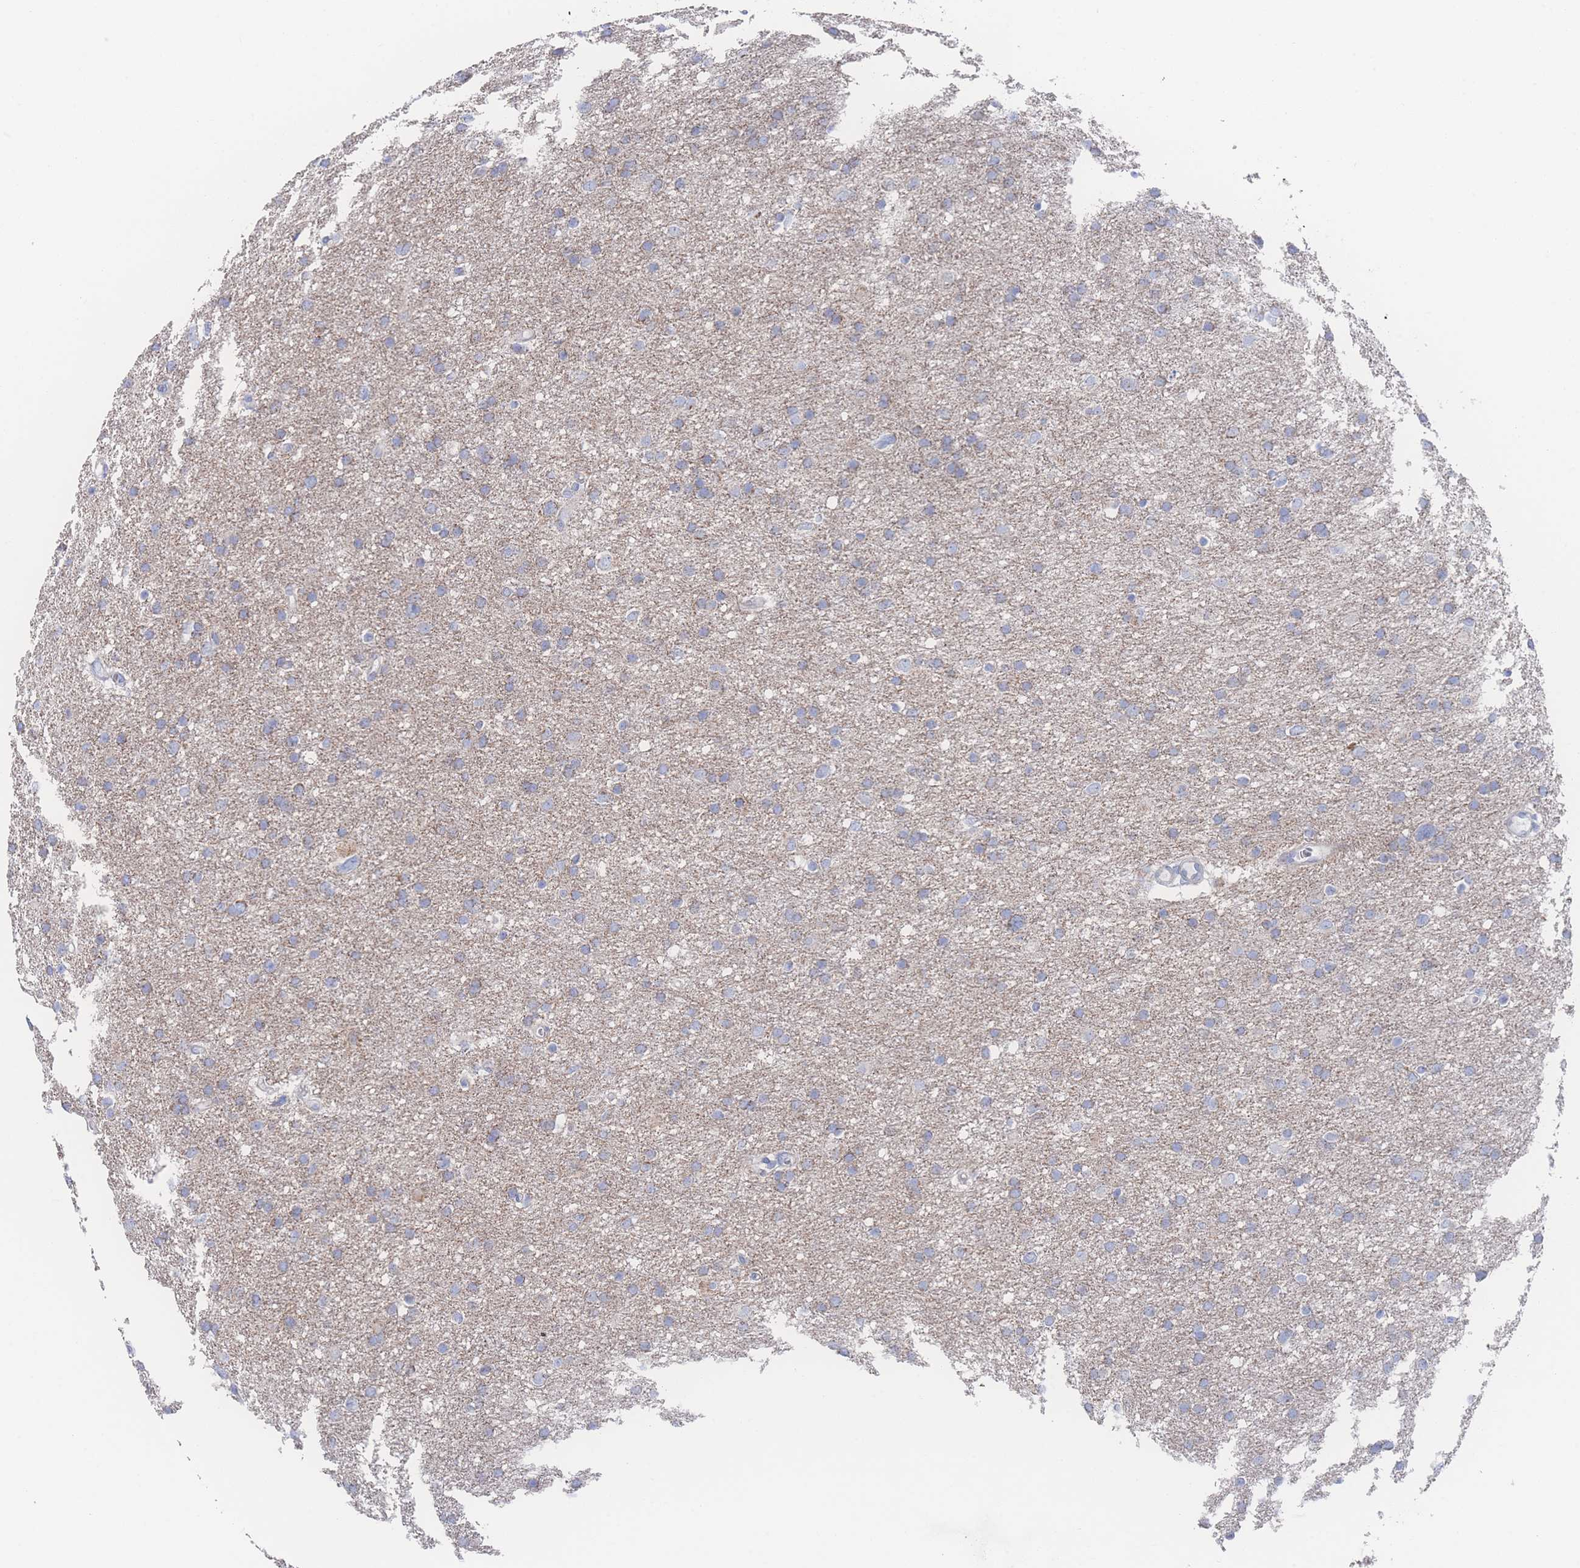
{"staining": {"intensity": "weak", "quantity": "<25%", "location": "cytoplasmic/membranous"}, "tissue": "glioma", "cell_type": "Tumor cells", "image_type": "cancer", "snomed": [{"axis": "morphology", "description": "Glioma, malignant, High grade"}, {"axis": "topography", "description": "Cerebral cortex"}], "caption": "Malignant high-grade glioma was stained to show a protein in brown. There is no significant positivity in tumor cells.", "gene": "SNPH", "patient": {"sex": "female", "age": 36}}